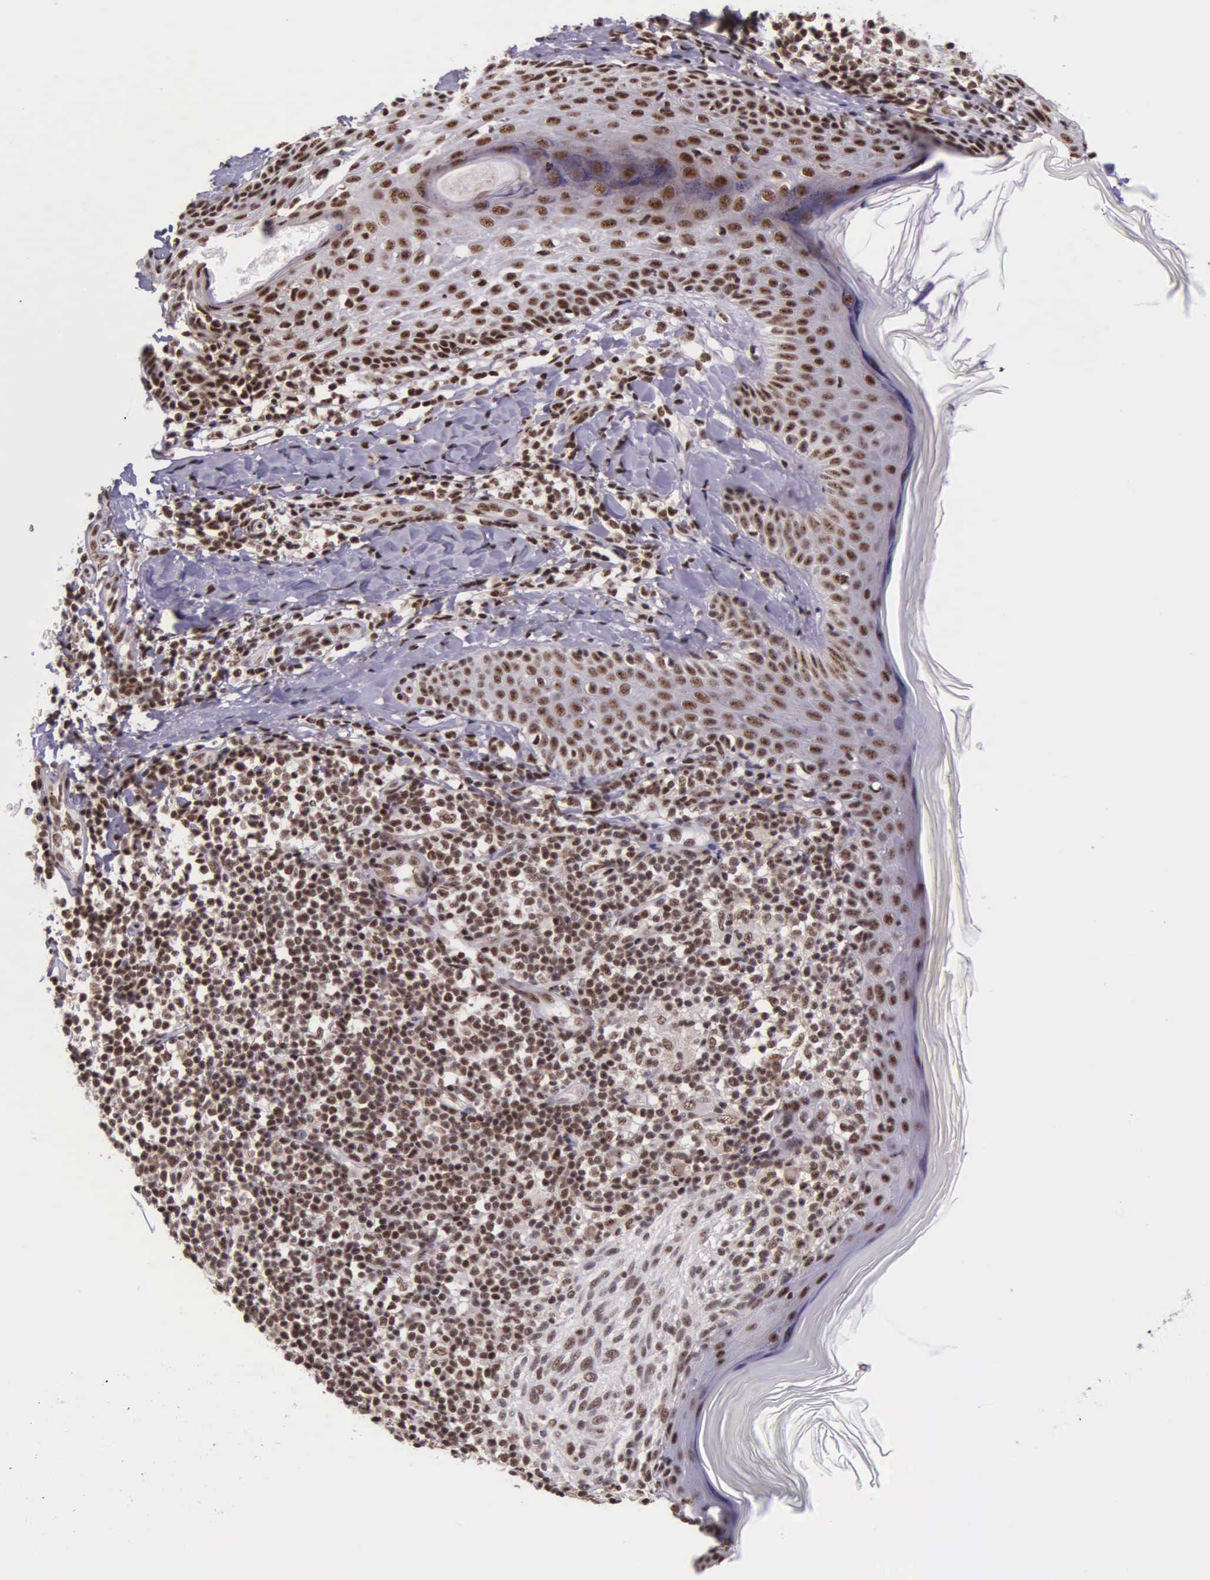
{"staining": {"intensity": "weak", "quantity": ">75%", "location": "nuclear"}, "tissue": "melanoma", "cell_type": "Tumor cells", "image_type": "cancer", "snomed": [{"axis": "morphology", "description": "Malignant melanoma, NOS"}, {"axis": "topography", "description": "Skin"}], "caption": "Immunohistochemical staining of human melanoma shows weak nuclear protein staining in about >75% of tumor cells.", "gene": "FAM47A", "patient": {"sex": "male", "age": 45}}